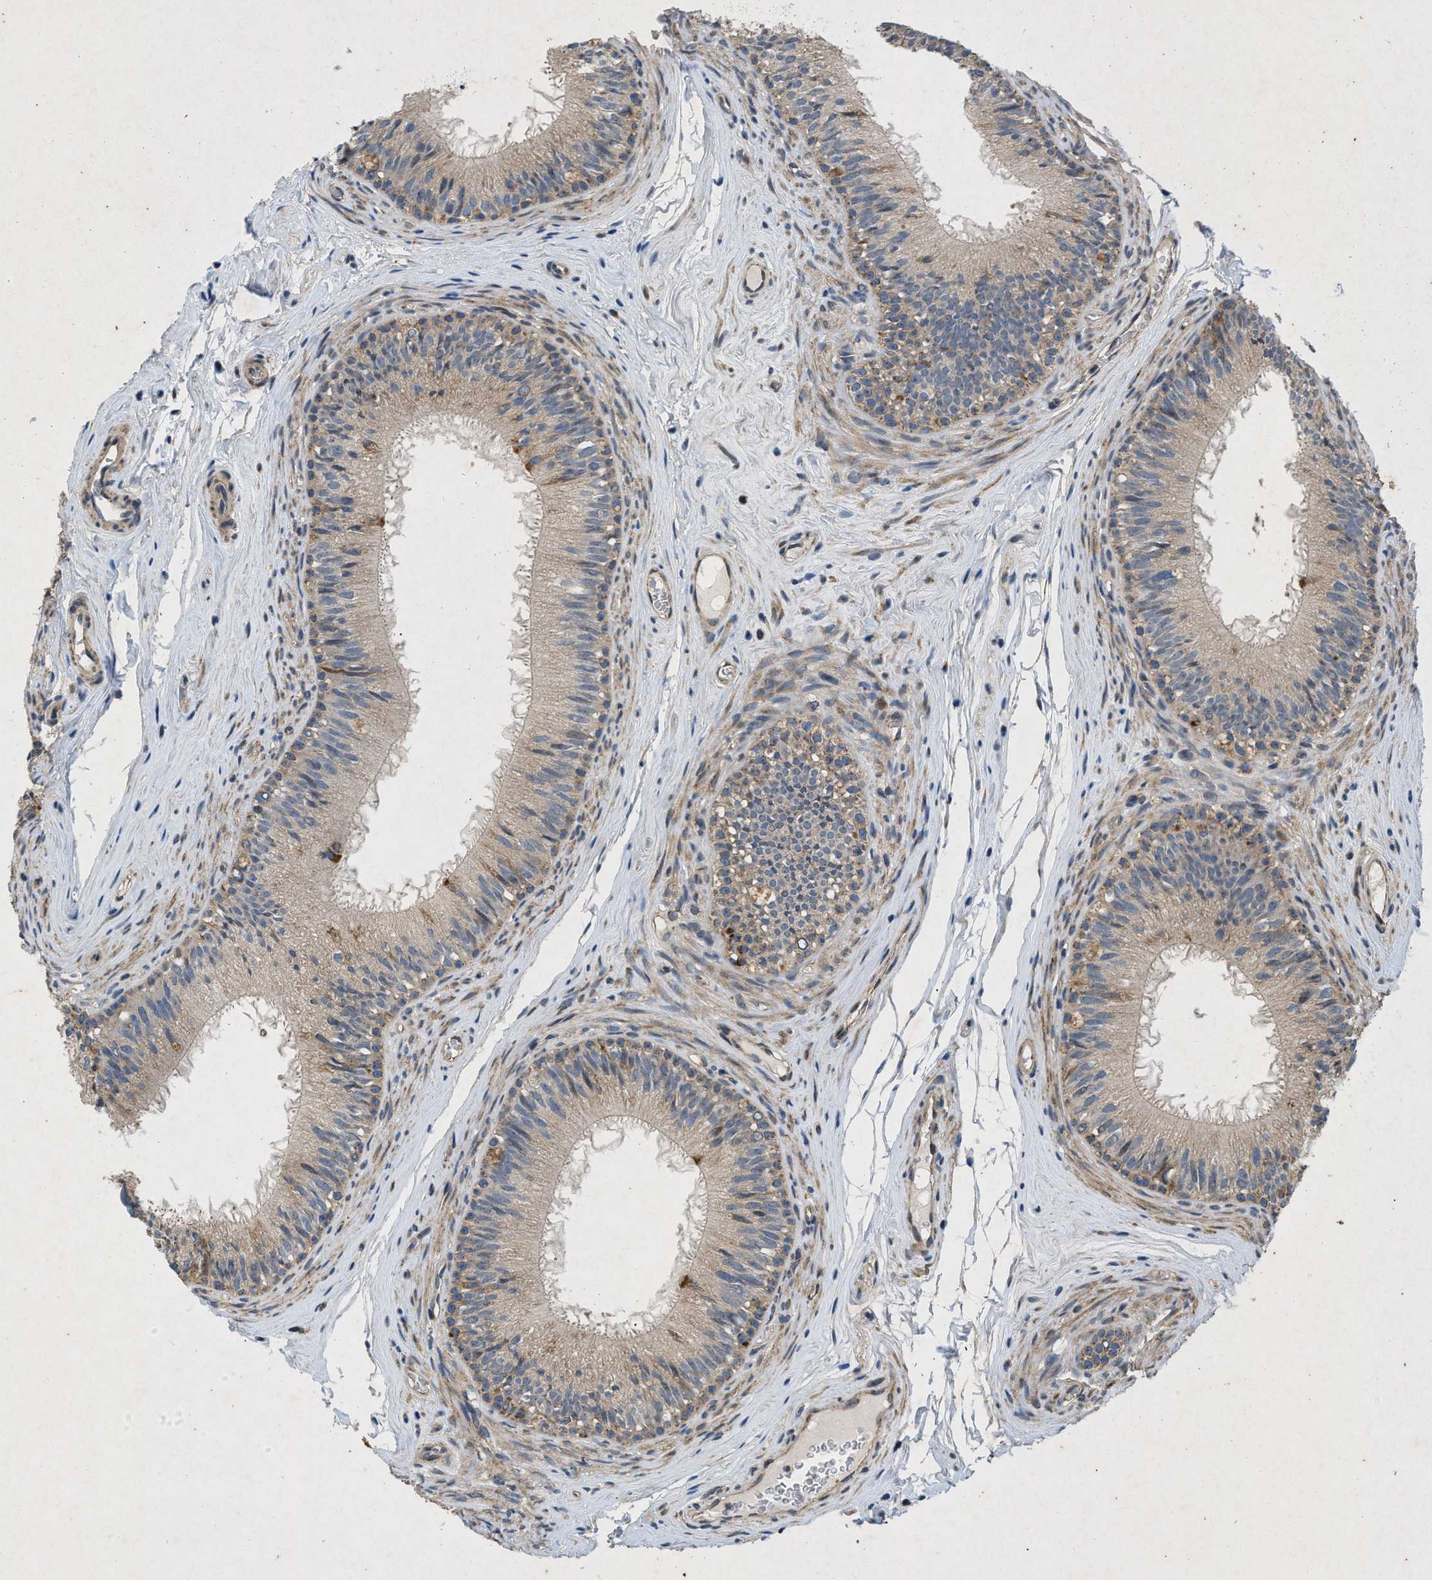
{"staining": {"intensity": "moderate", "quantity": ">75%", "location": "cytoplasmic/membranous"}, "tissue": "epididymis", "cell_type": "Glandular cells", "image_type": "normal", "snomed": [{"axis": "morphology", "description": "Normal tissue, NOS"}, {"axis": "topography", "description": "Testis"}, {"axis": "topography", "description": "Epididymis"}], "caption": "A high-resolution histopathology image shows immunohistochemistry (IHC) staining of normal epididymis, which shows moderate cytoplasmic/membranous staining in about >75% of glandular cells. (IHC, brightfield microscopy, high magnification).", "gene": "PRKG2", "patient": {"sex": "male", "age": 36}}